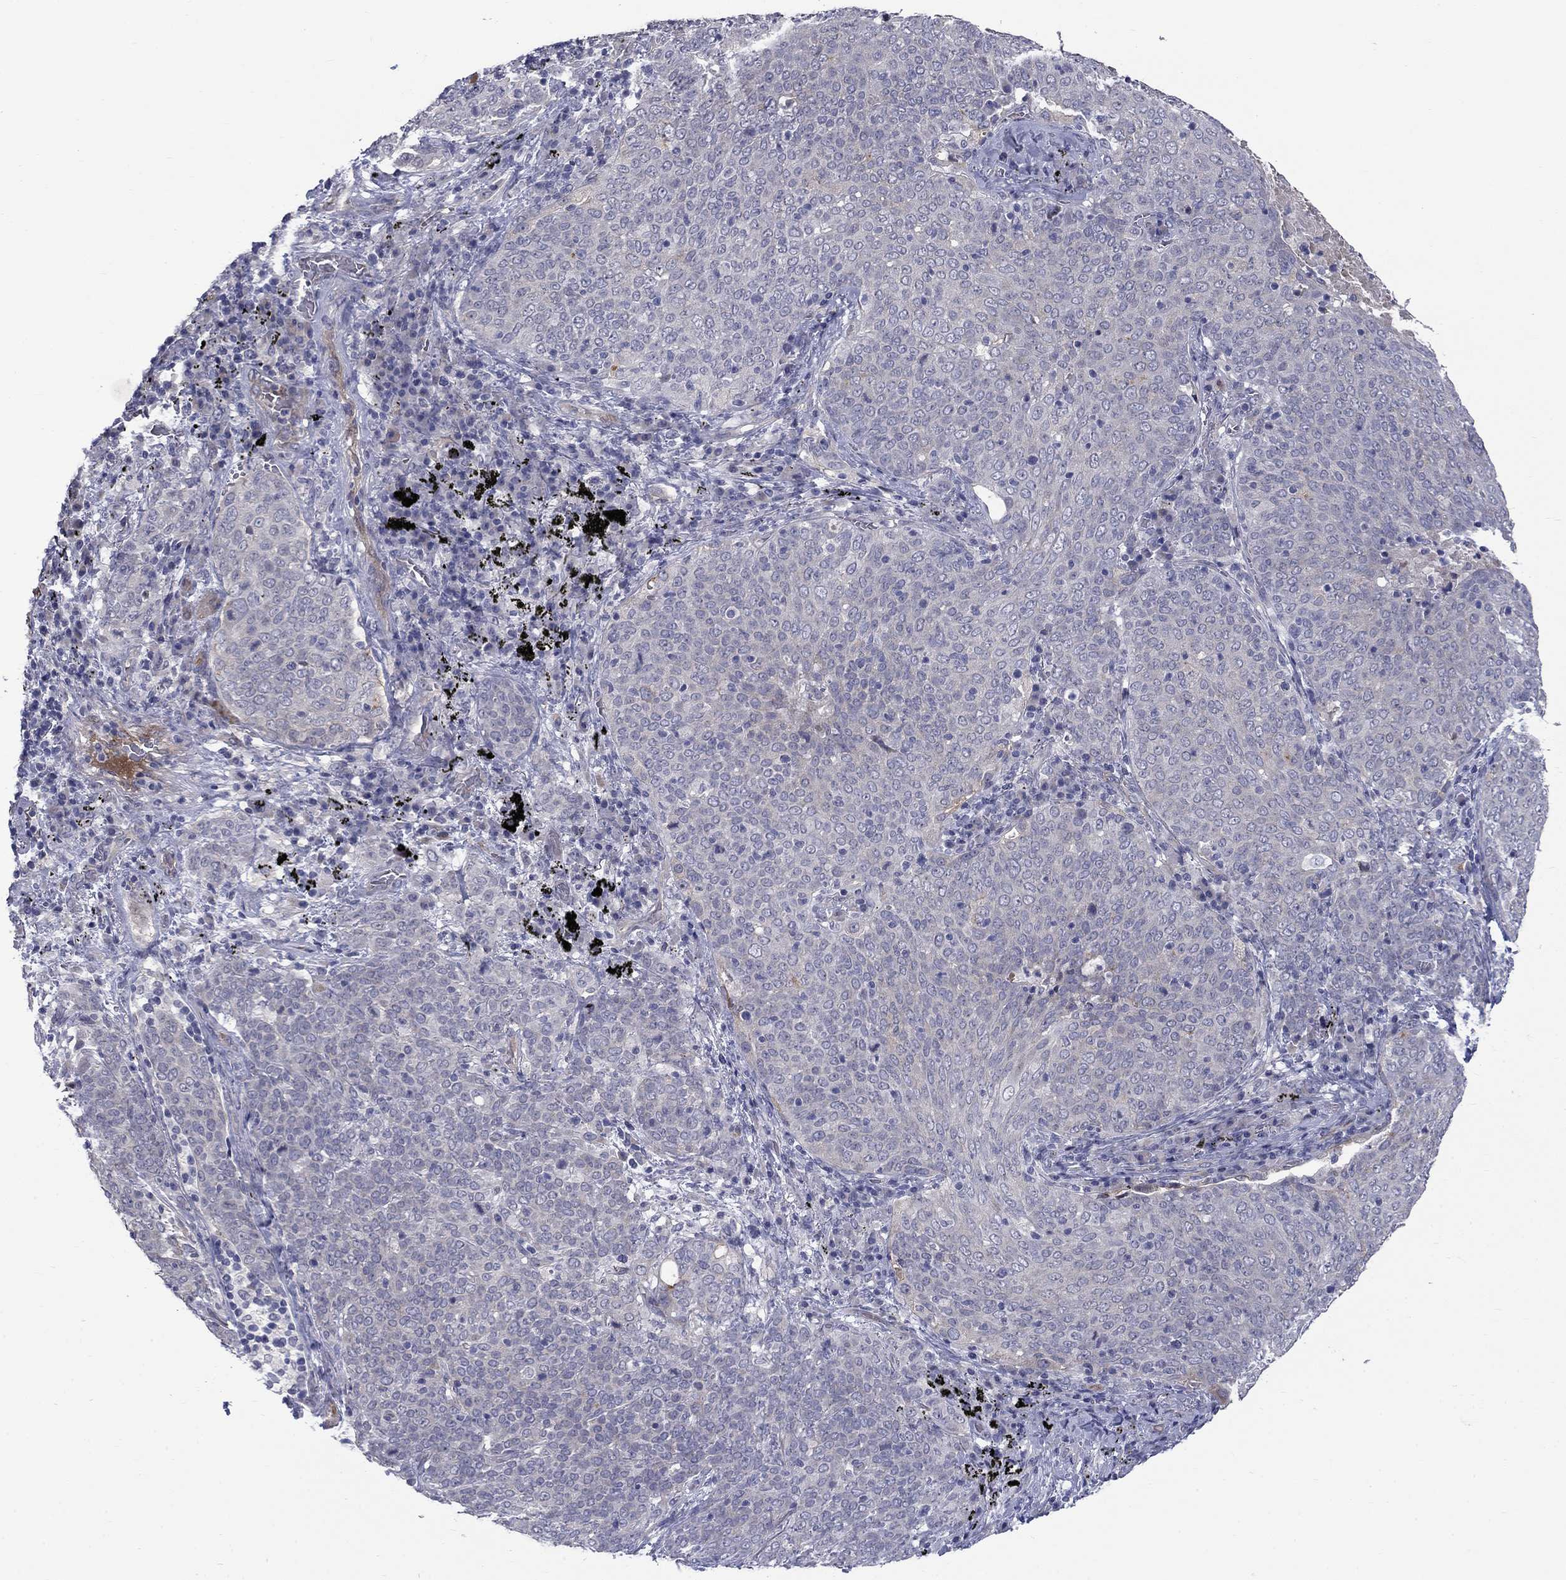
{"staining": {"intensity": "negative", "quantity": "none", "location": "none"}, "tissue": "lung cancer", "cell_type": "Tumor cells", "image_type": "cancer", "snomed": [{"axis": "morphology", "description": "Squamous cell carcinoma, NOS"}, {"axis": "topography", "description": "Lung"}], "caption": "Immunohistochemistry of squamous cell carcinoma (lung) displays no staining in tumor cells.", "gene": "SLC1A1", "patient": {"sex": "male", "age": 82}}